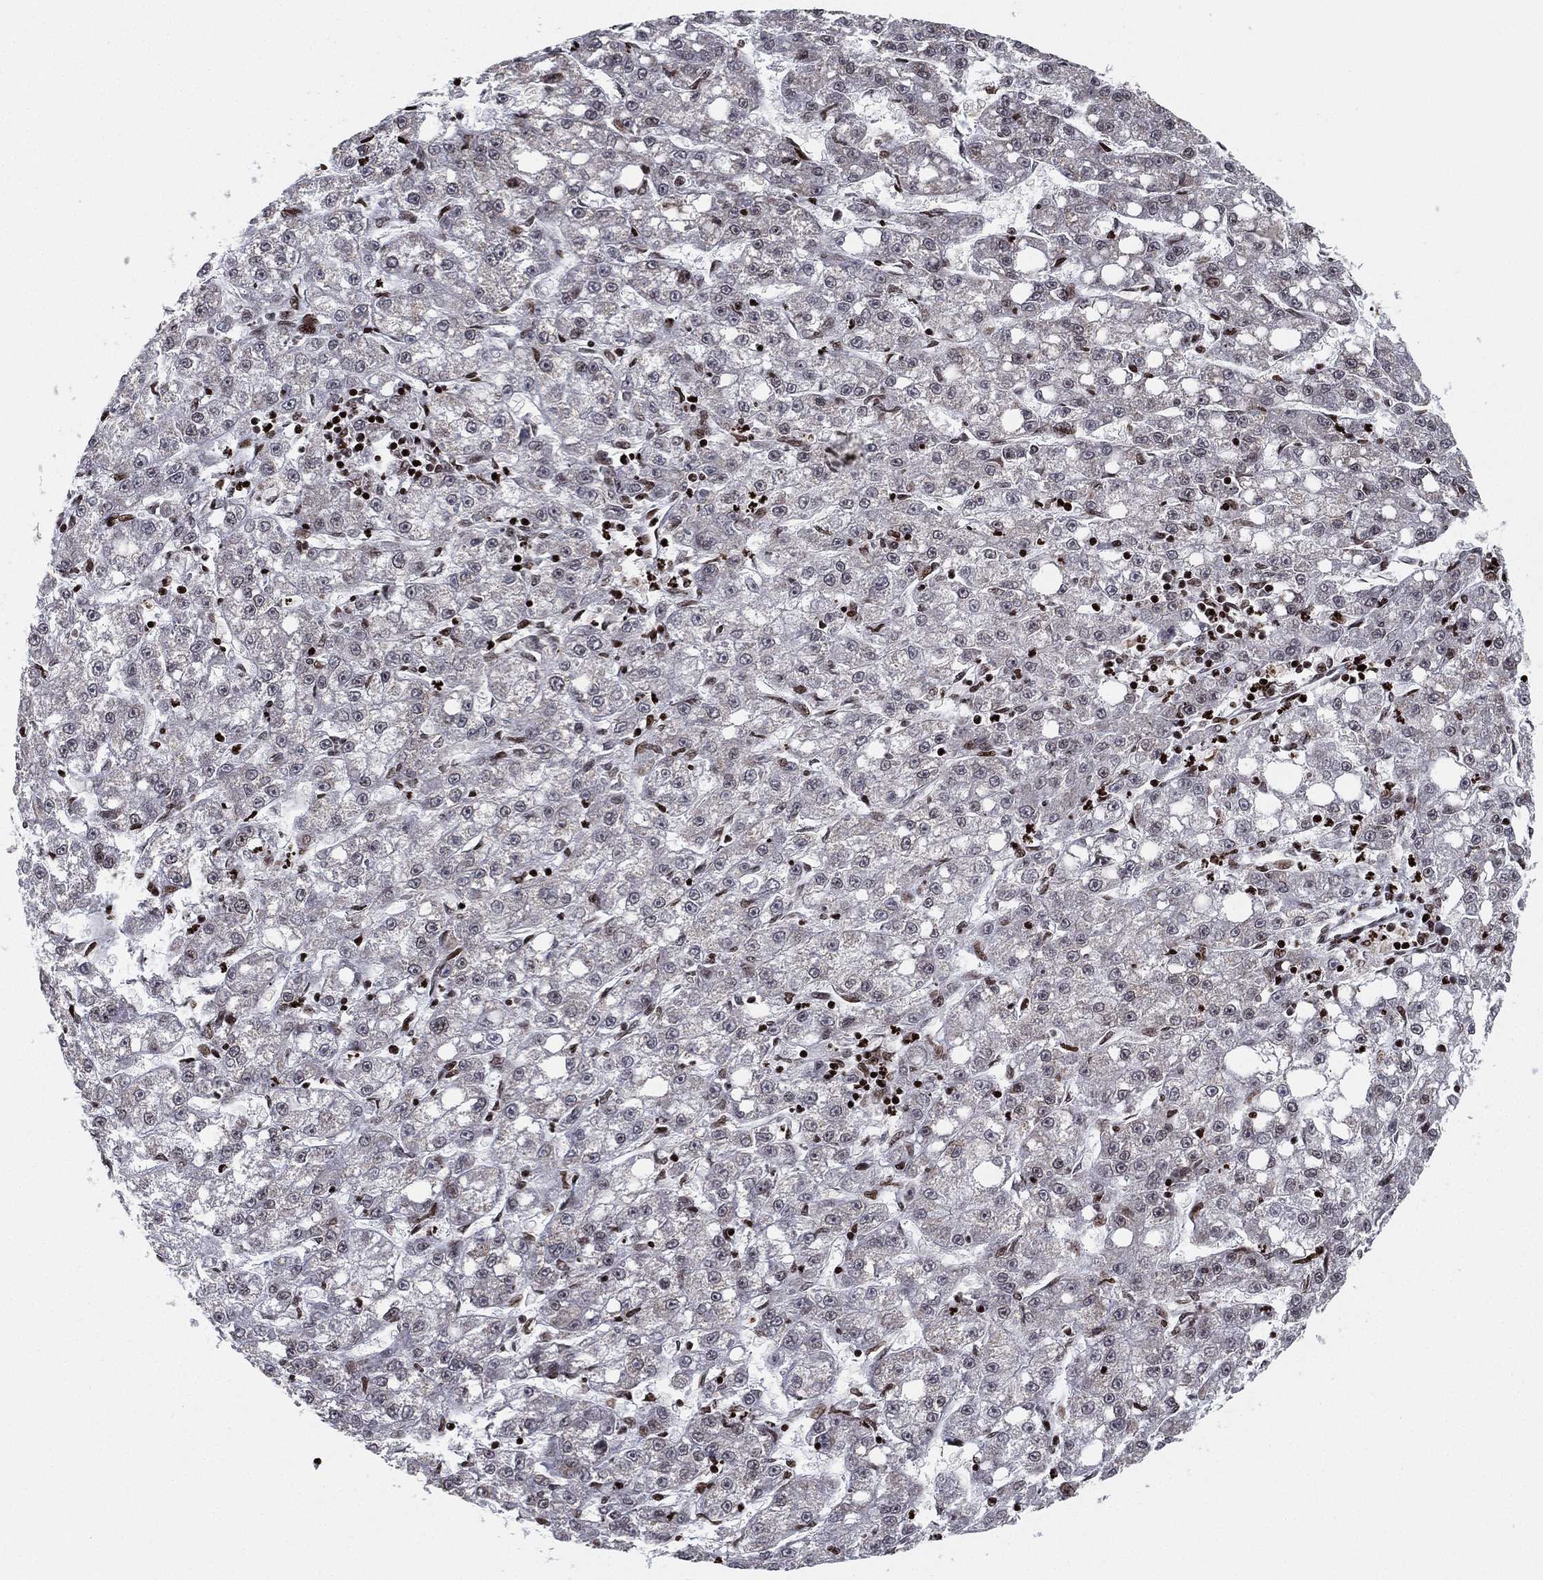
{"staining": {"intensity": "negative", "quantity": "none", "location": "none"}, "tissue": "liver cancer", "cell_type": "Tumor cells", "image_type": "cancer", "snomed": [{"axis": "morphology", "description": "Carcinoma, Hepatocellular, NOS"}, {"axis": "topography", "description": "Liver"}], "caption": "Immunohistochemistry photomicrograph of neoplastic tissue: liver cancer stained with DAB displays no significant protein expression in tumor cells.", "gene": "MFSD14A", "patient": {"sex": "female", "age": 65}}